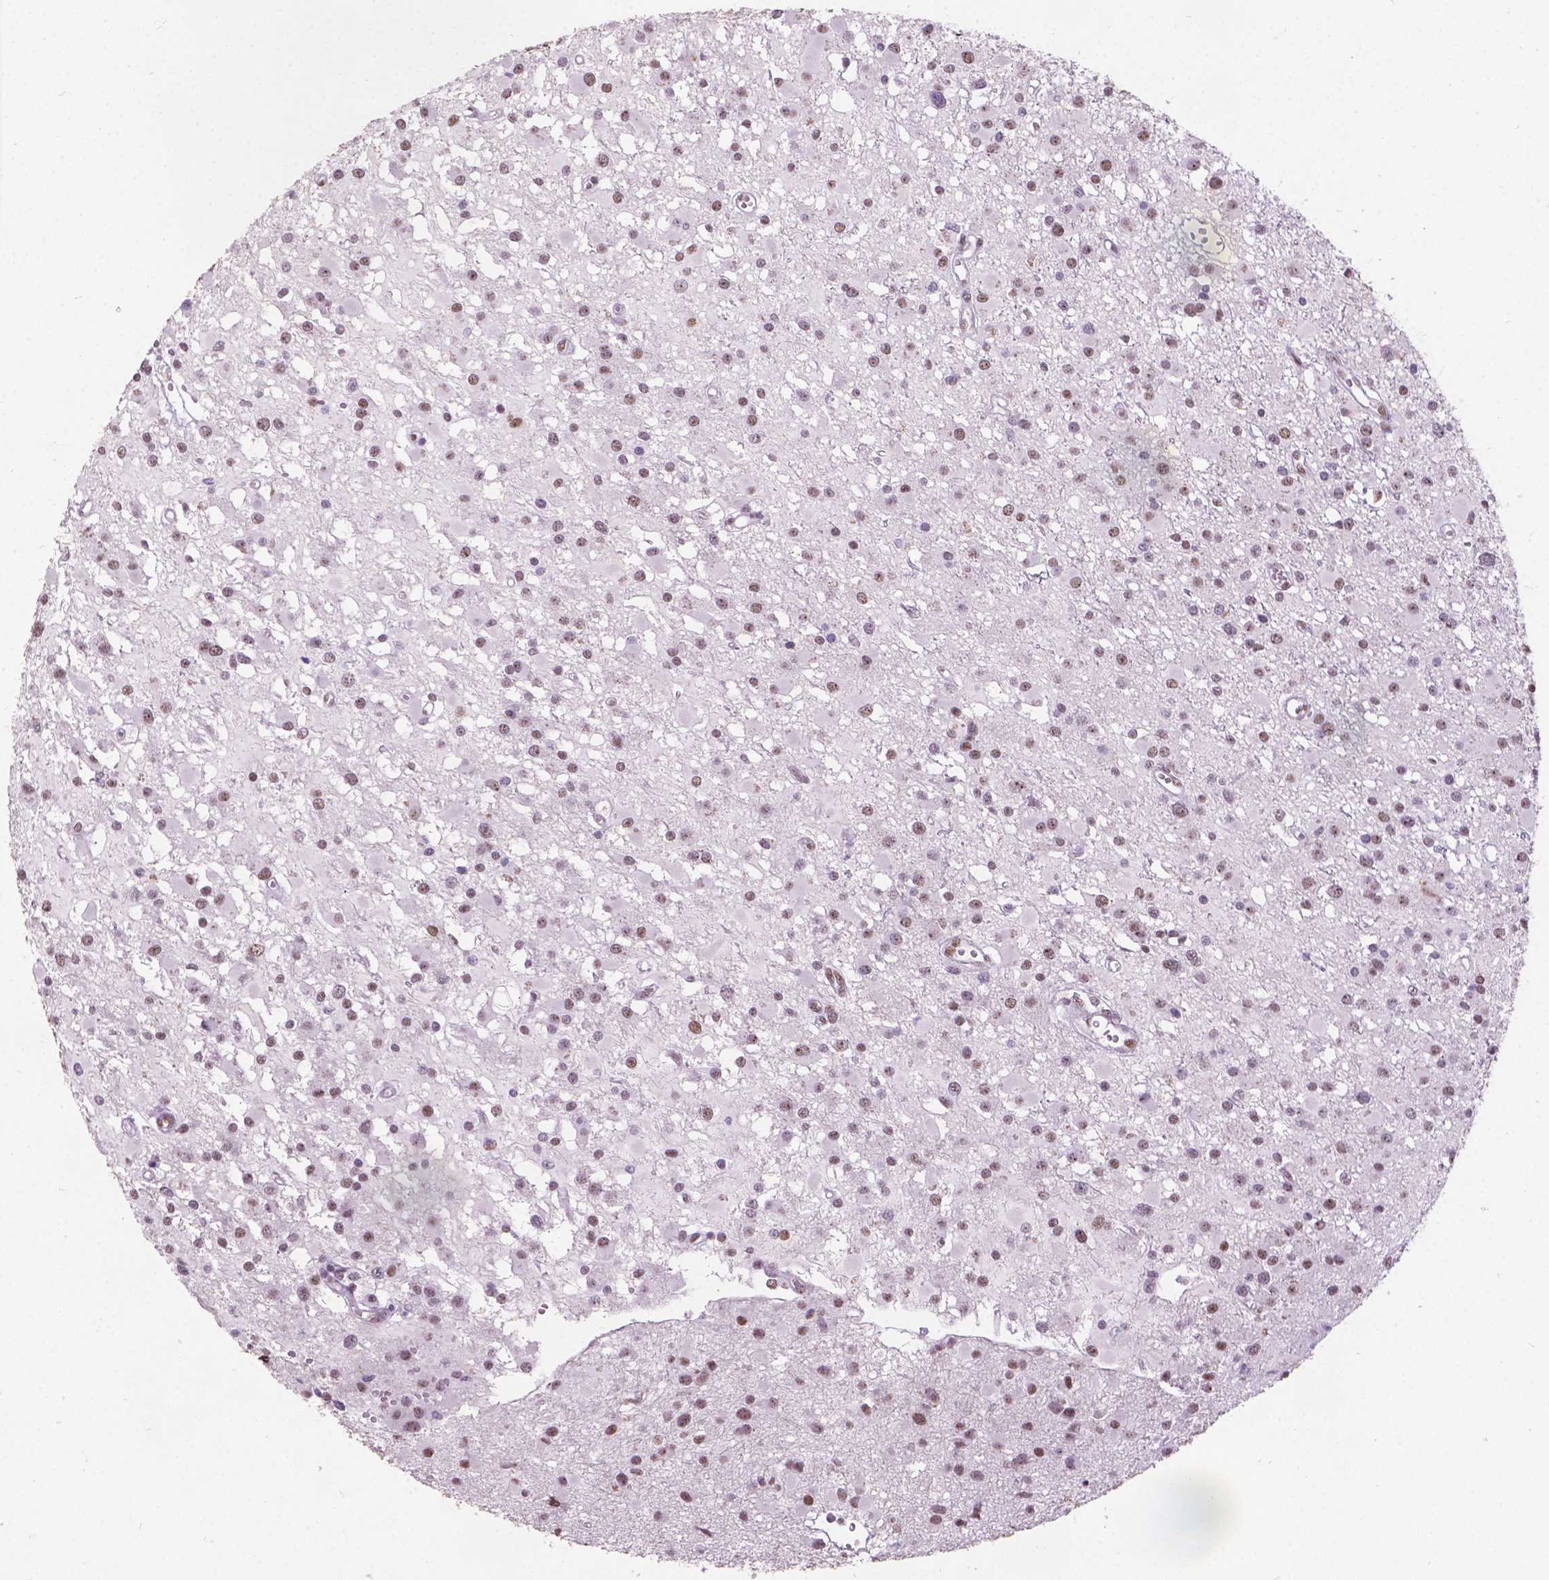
{"staining": {"intensity": "moderate", "quantity": "<25%", "location": "nuclear"}, "tissue": "glioma", "cell_type": "Tumor cells", "image_type": "cancer", "snomed": [{"axis": "morphology", "description": "Glioma, malignant, High grade"}, {"axis": "topography", "description": "Brain"}], "caption": "A histopathology image of malignant glioma (high-grade) stained for a protein shows moderate nuclear brown staining in tumor cells.", "gene": "COIL", "patient": {"sex": "male", "age": 54}}